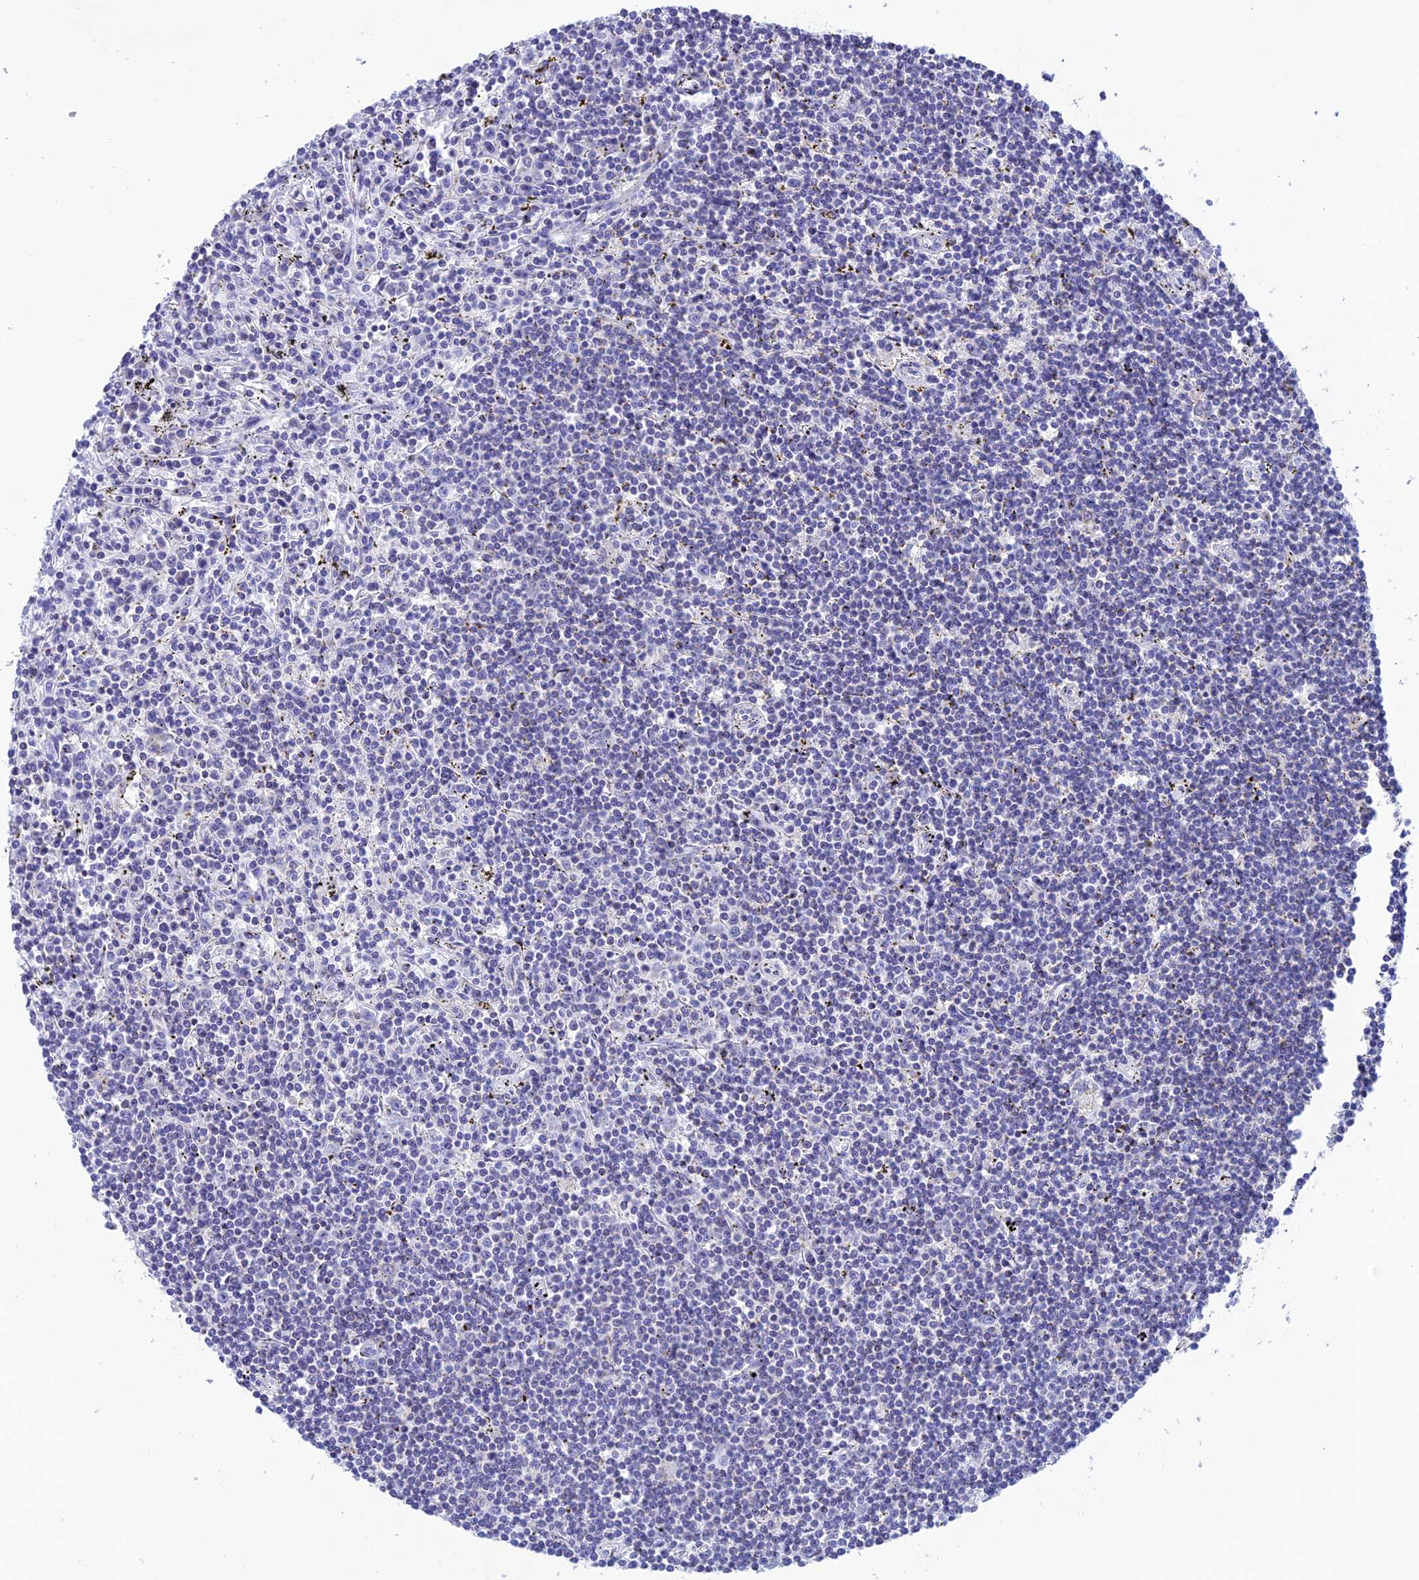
{"staining": {"intensity": "negative", "quantity": "none", "location": "none"}, "tissue": "lymphoma", "cell_type": "Tumor cells", "image_type": "cancer", "snomed": [{"axis": "morphology", "description": "Malignant lymphoma, non-Hodgkin's type, Low grade"}, {"axis": "topography", "description": "Spleen"}], "caption": "The immunohistochemistry photomicrograph has no significant positivity in tumor cells of low-grade malignant lymphoma, non-Hodgkin's type tissue.", "gene": "NXPE4", "patient": {"sex": "male", "age": 76}}